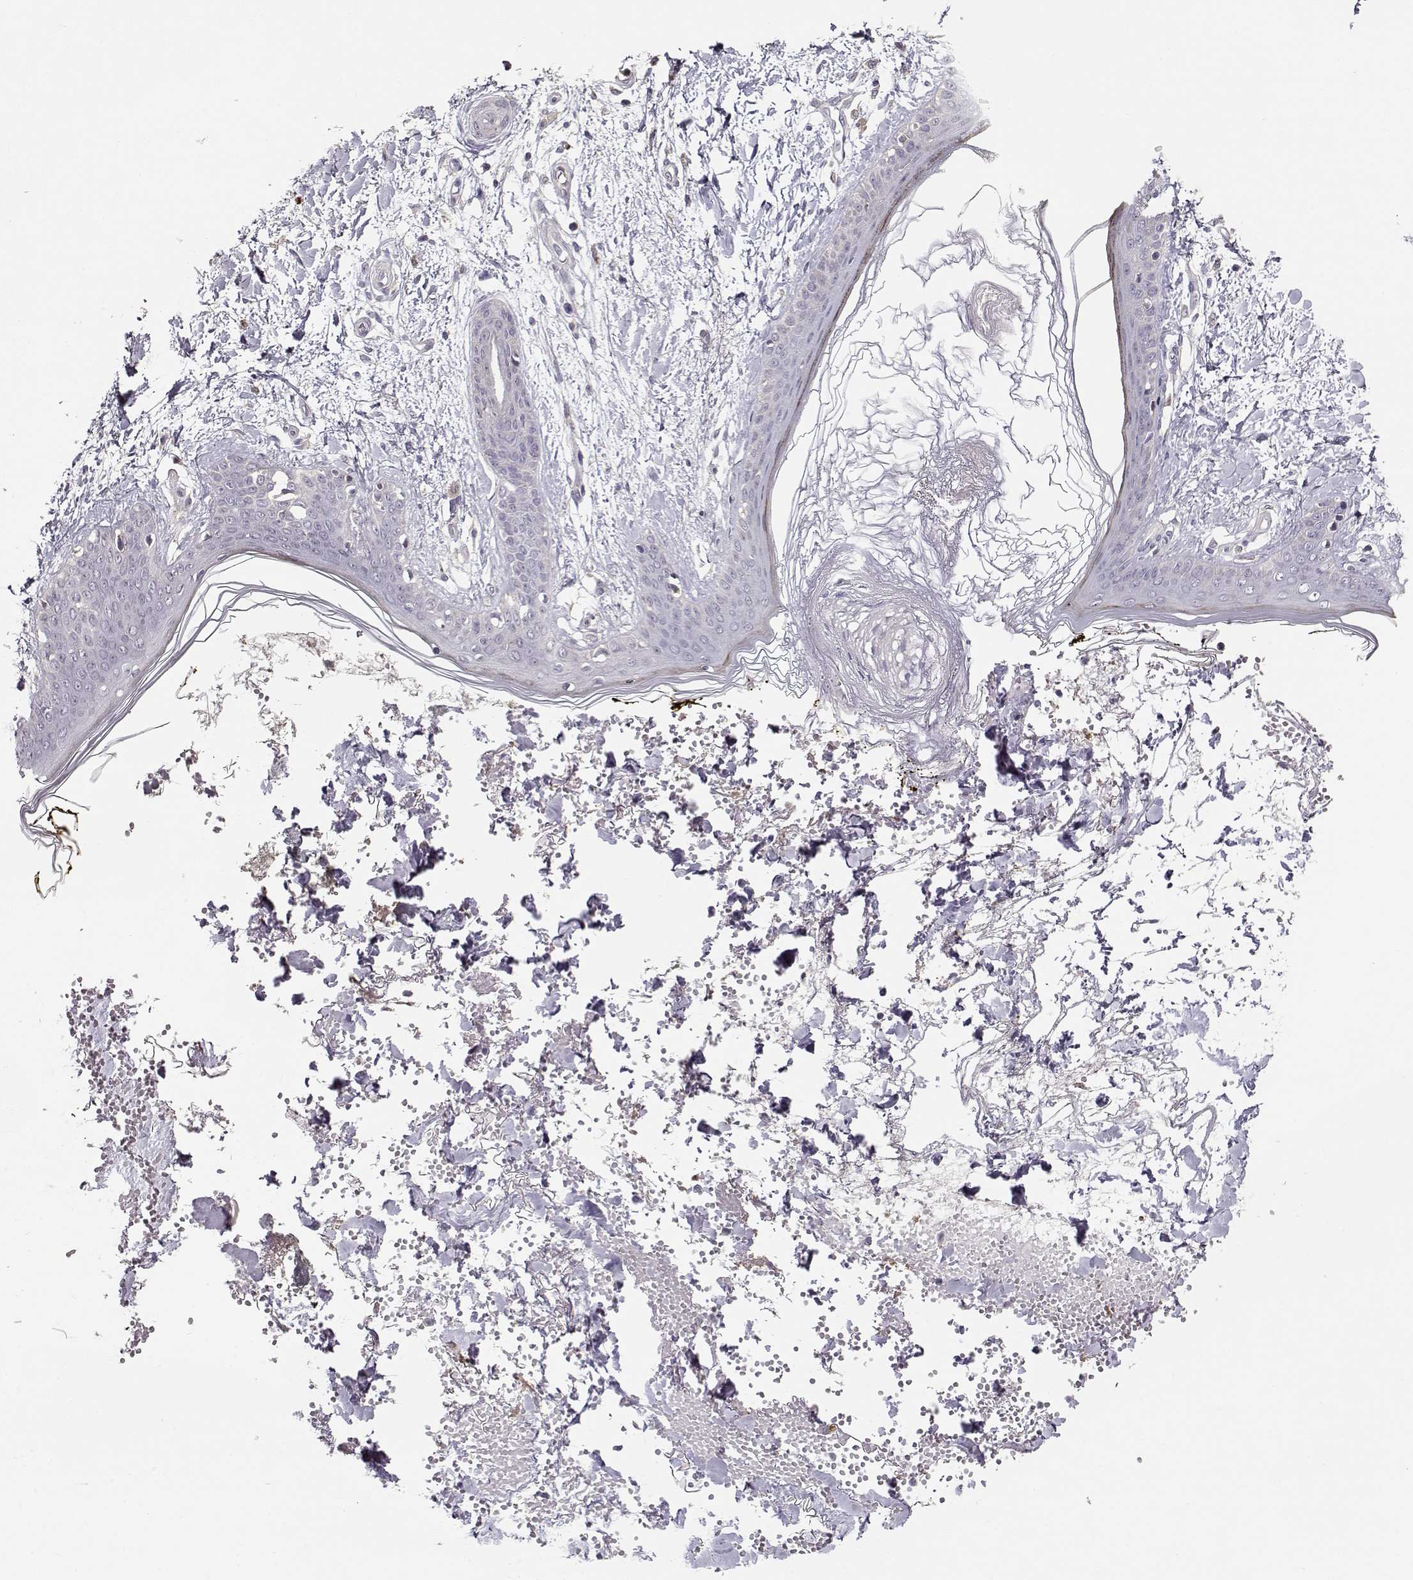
{"staining": {"intensity": "negative", "quantity": "none", "location": "none"}, "tissue": "skin", "cell_type": "Fibroblasts", "image_type": "normal", "snomed": [{"axis": "morphology", "description": "Normal tissue, NOS"}, {"axis": "topography", "description": "Skin"}], "caption": "DAB (3,3'-diaminobenzidine) immunohistochemical staining of benign human skin shows no significant positivity in fibroblasts.", "gene": "ENTPD8", "patient": {"sex": "female", "age": 34}}